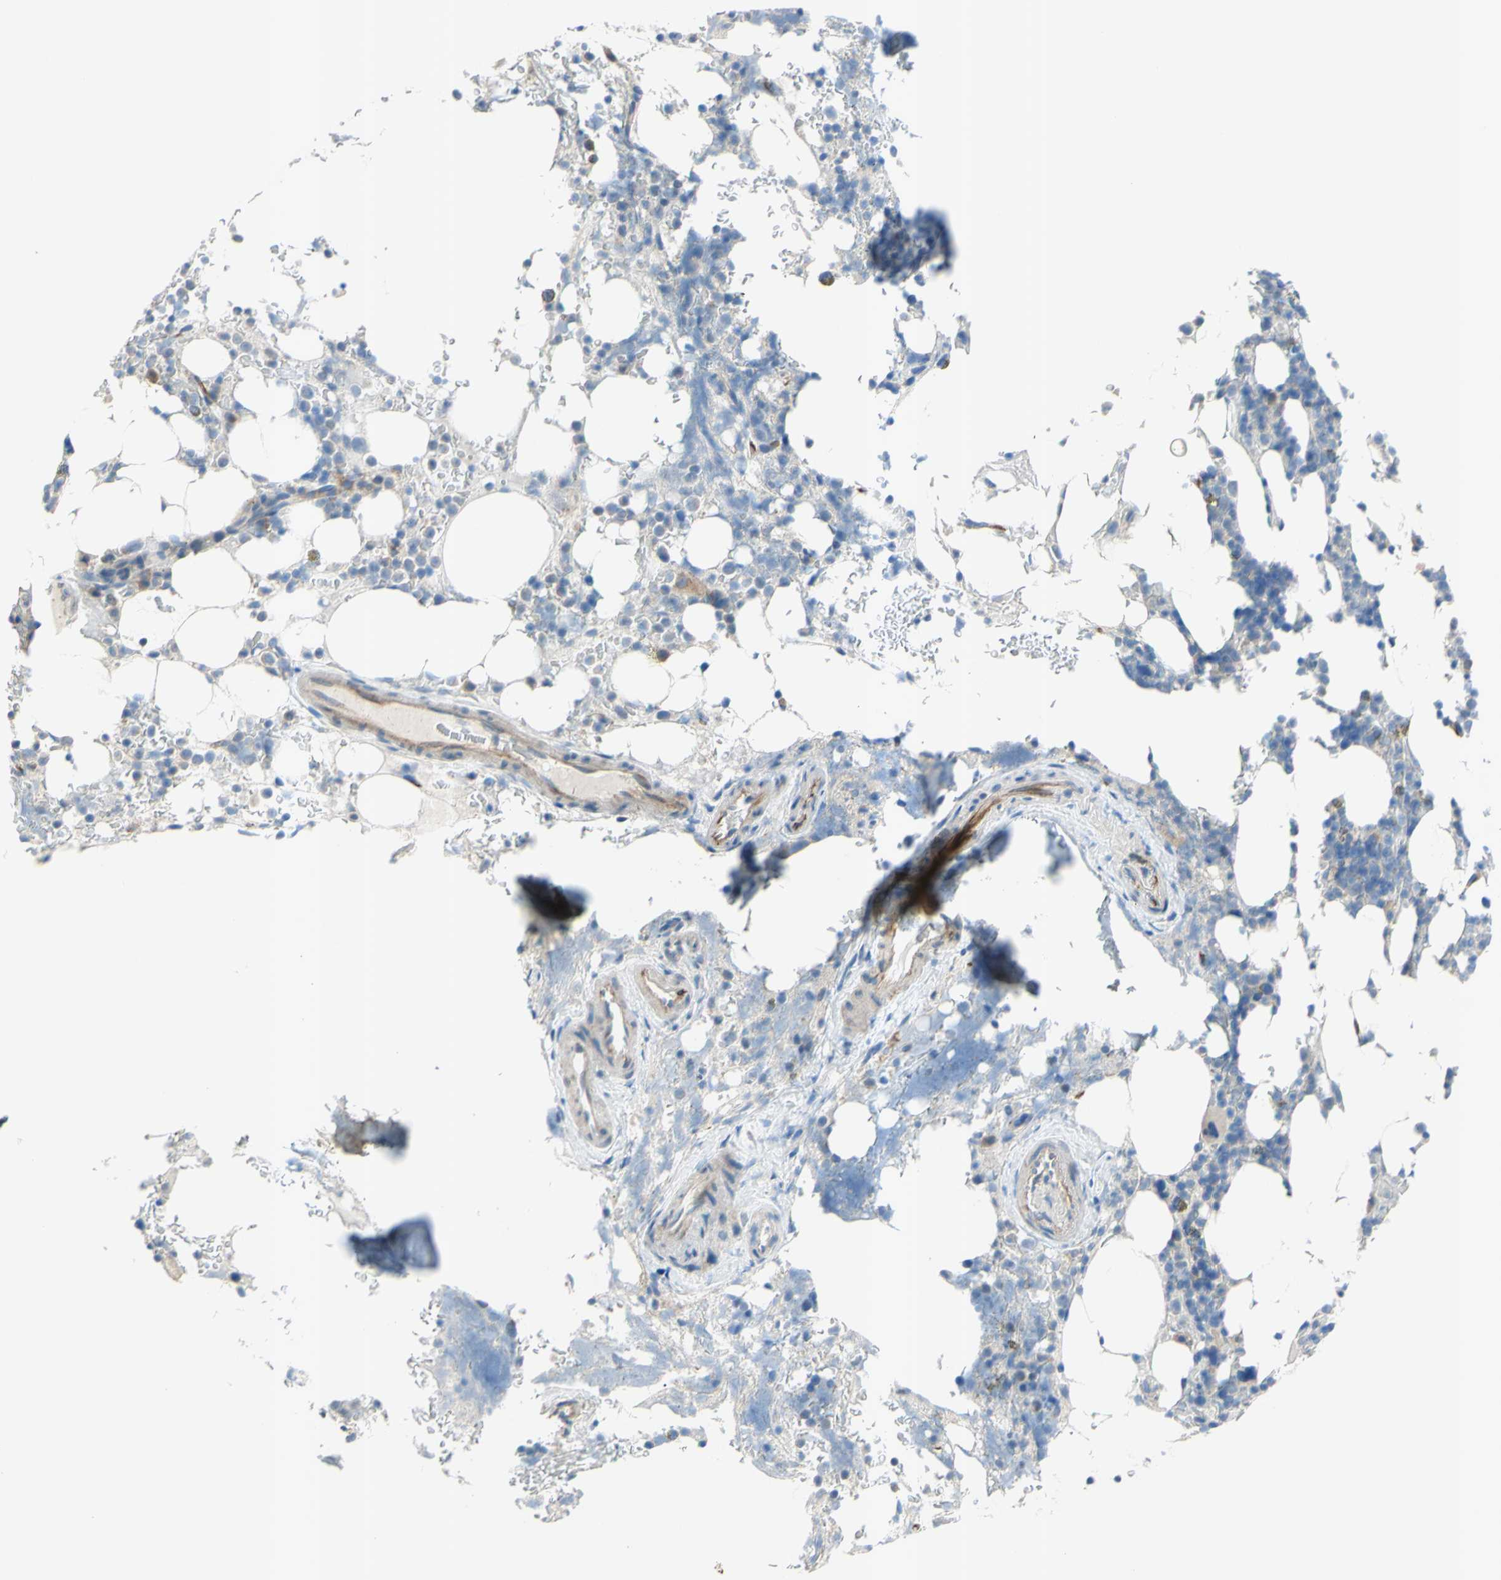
{"staining": {"intensity": "weak", "quantity": "<25%", "location": "cytoplasmic/membranous"}, "tissue": "bone marrow", "cell_type": "Hematopoietic cells", "image_type": "normal", "snomed": [{"axis": "morphology", "description": "Normal tissue, NOS"}, {"axis": "topography", "description": "Bone marrow"}], "caption": "There is no significant positivity in hematopoietic cells of bone marrow. Brightfield microscopy of IHC stained with DAB (3,3'-diaminobenzidine) (brown) and hematoxylin (blue), captured at high magnification.", "gene": "PRRG2", "patient": {"sex": "female", "age": 73}}